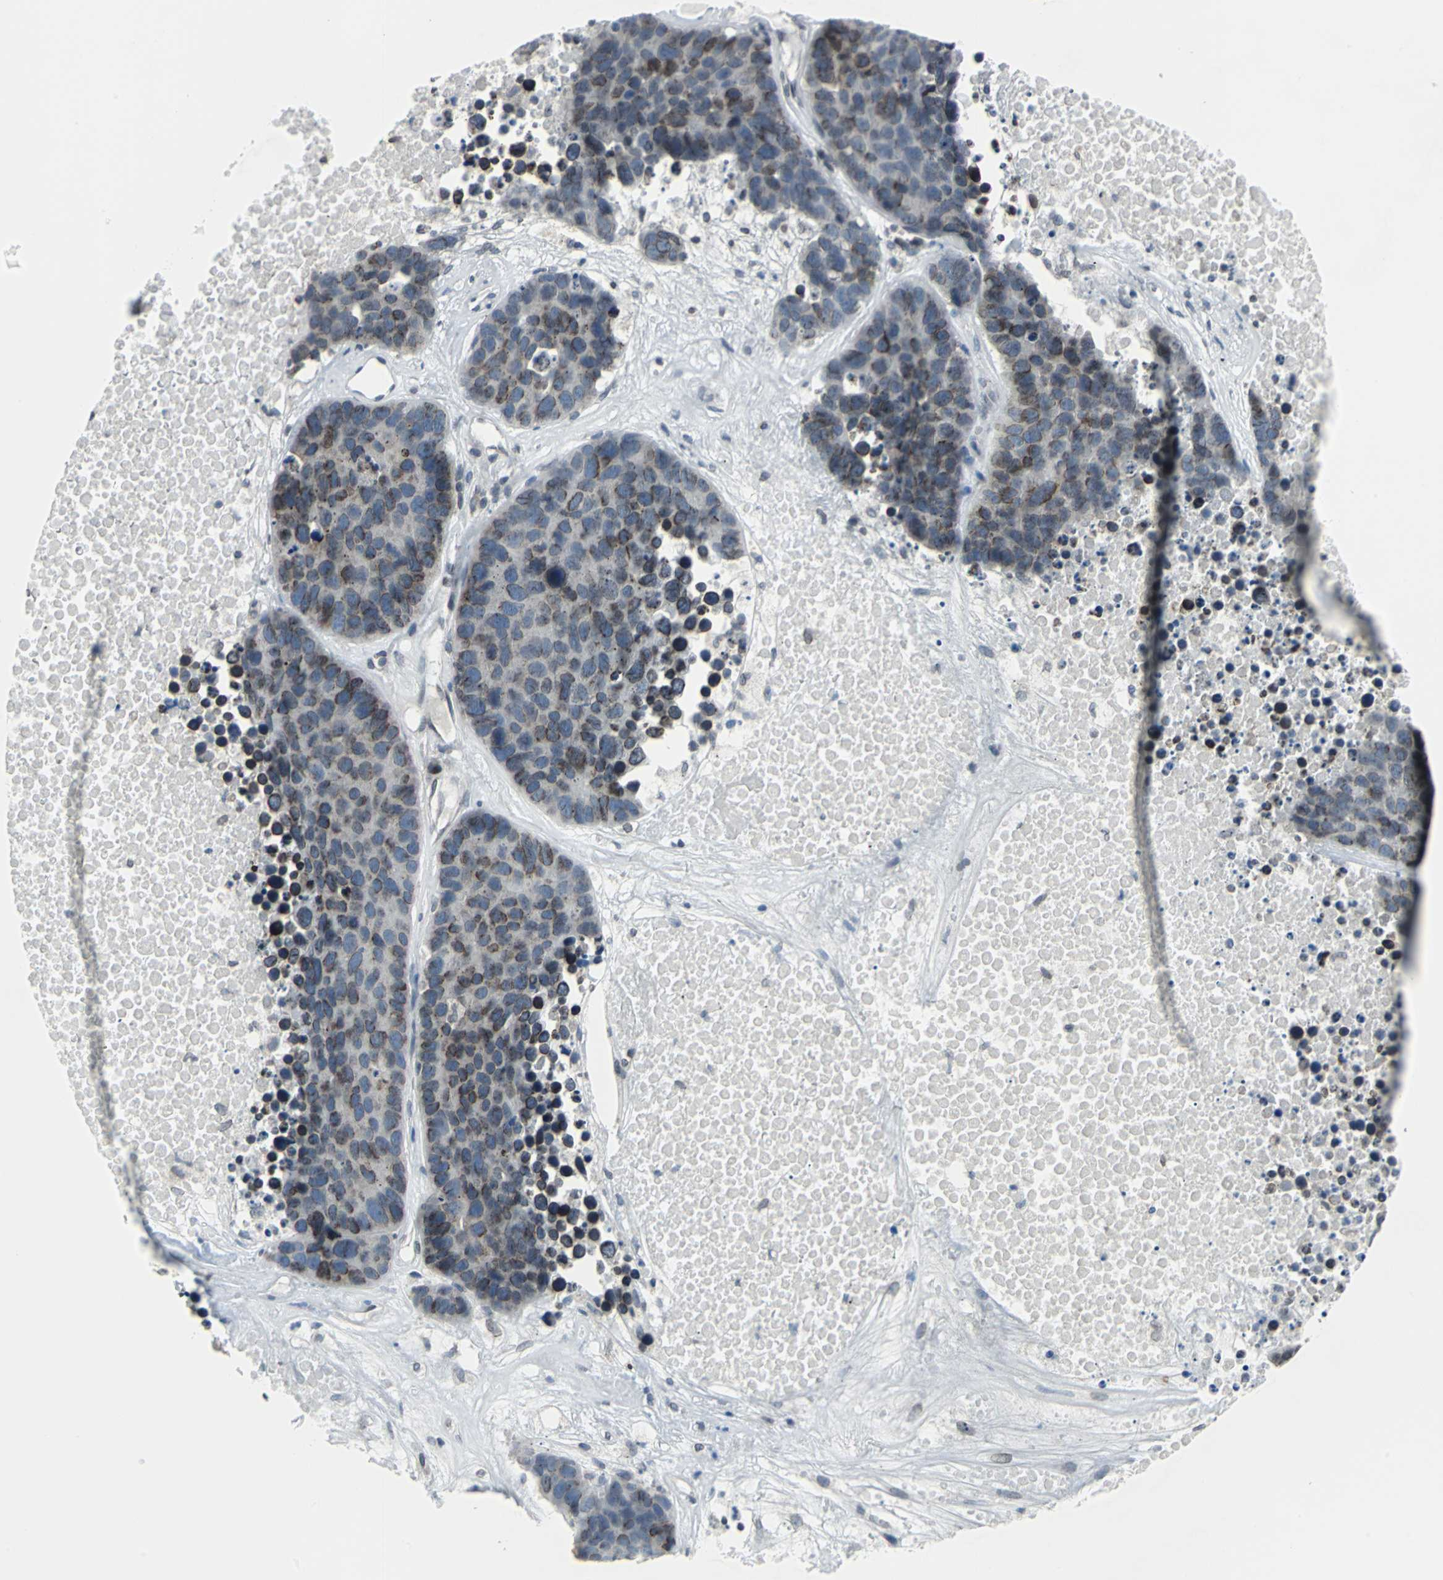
{"staining": {"intensity": "moderate", "quantity": ">75%", "location": "cytoplasmic/membranous,nuclear"}, "tissue": "carcinoid", "cell_type": "Tumor cells", "image_type": "cancer", "snomed": [{"axis": "morphology", "description": "Carcinoid, malignant, NOS"}, {"axis": "topography", "description": "Lung"}], "caption": "There is medium levels of moderate cytoplasmic/membranous and nuclear staining in tumor cells of carcinoid, as demonstrated by immunohistochemical staining (brown color).", "gene": "SNUPN", "patient": {"sex": "male", "age": 60}}